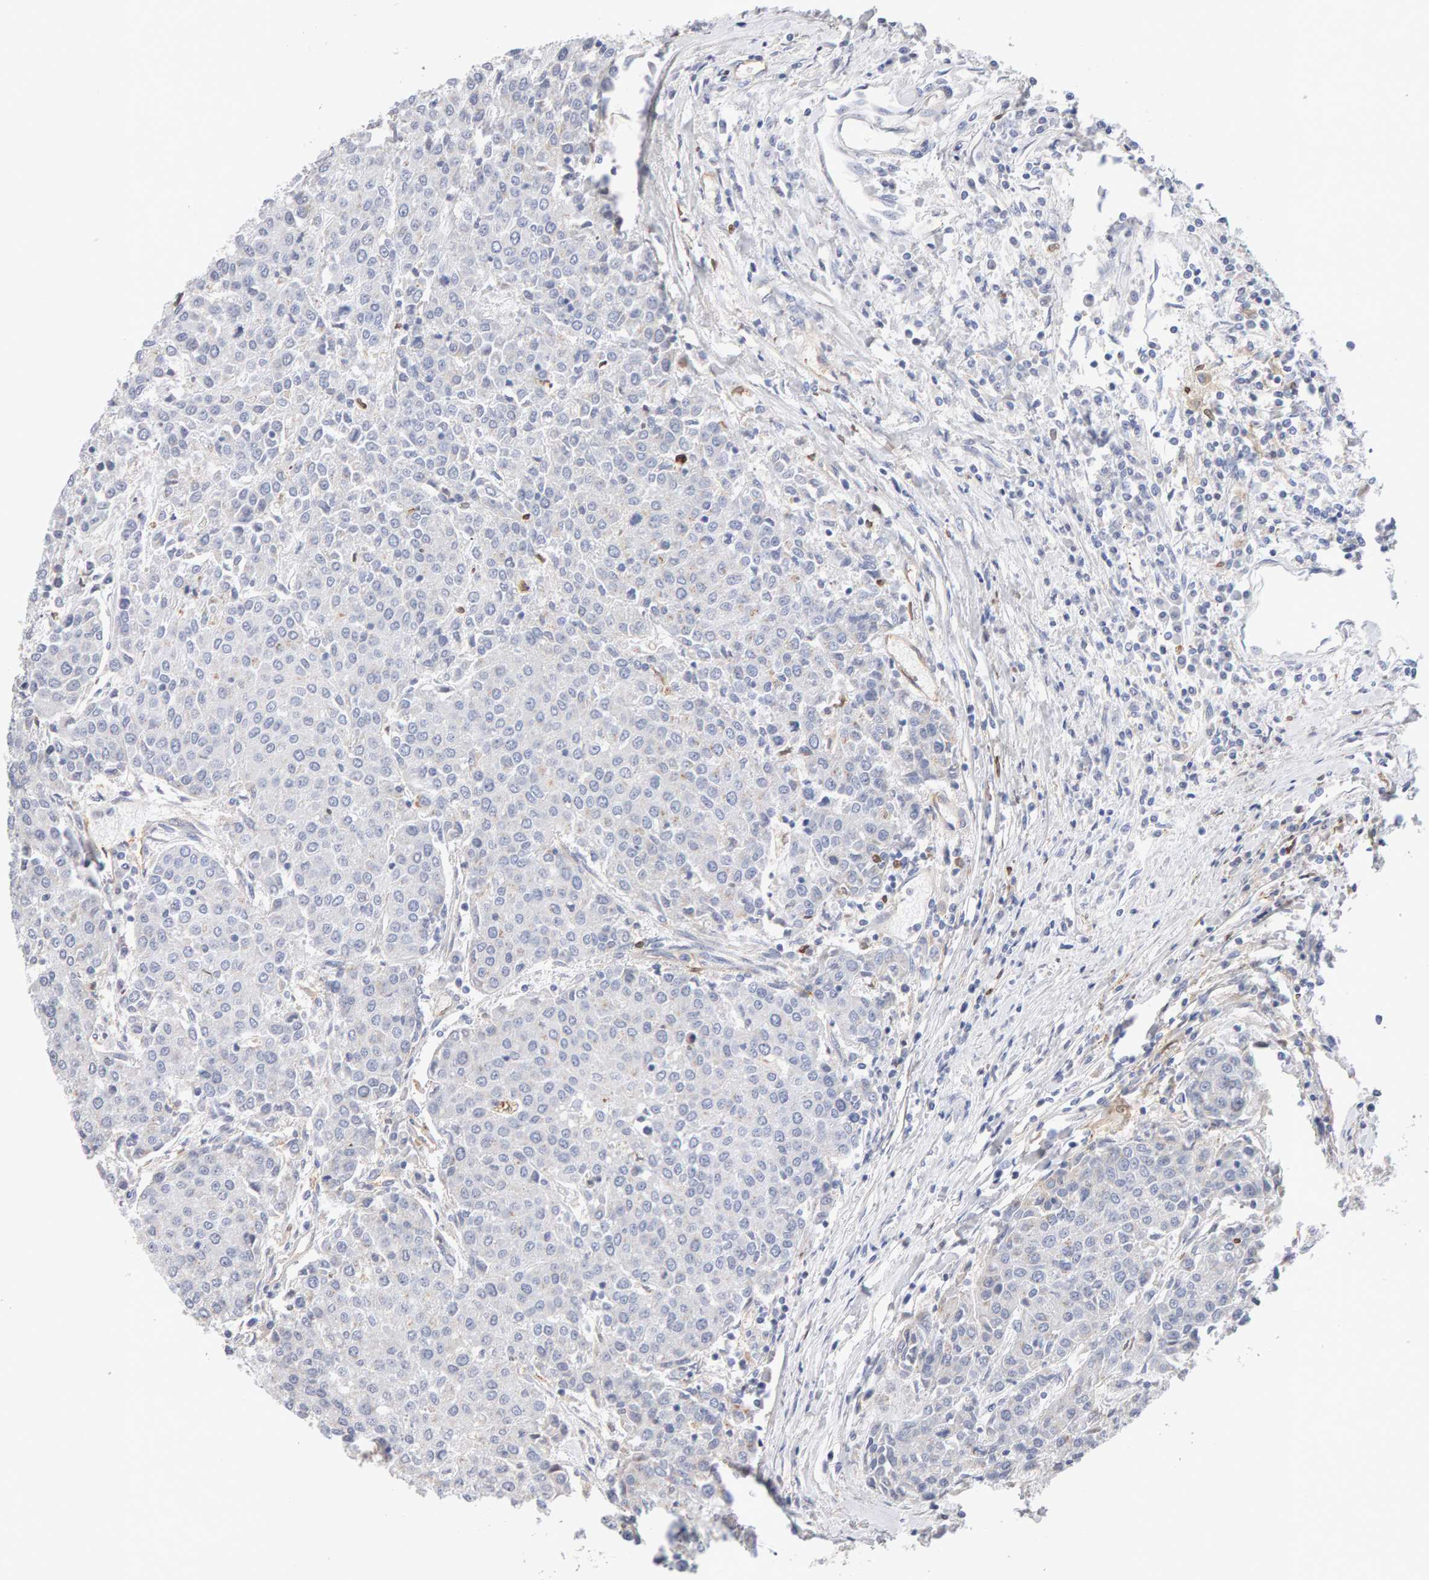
{"staining": {"intensity": "negative", "quantity": "none", "location": "none"}, "tissue": "urothelial cancer", "cell_type": "Tumor cells", "image_type": "cancer", "snomed": [{"axis": "morphology", "description": "Urothelial carcinoma, High grade"}, {"axis": "topography", "description": "Urinary bladder"}], "caption": "Protein analysis of urothelial cancer exhibits no significant positivity in tumor cells.", "gene": "METRNL", "patient": {"sex": "female", "age": 85}}